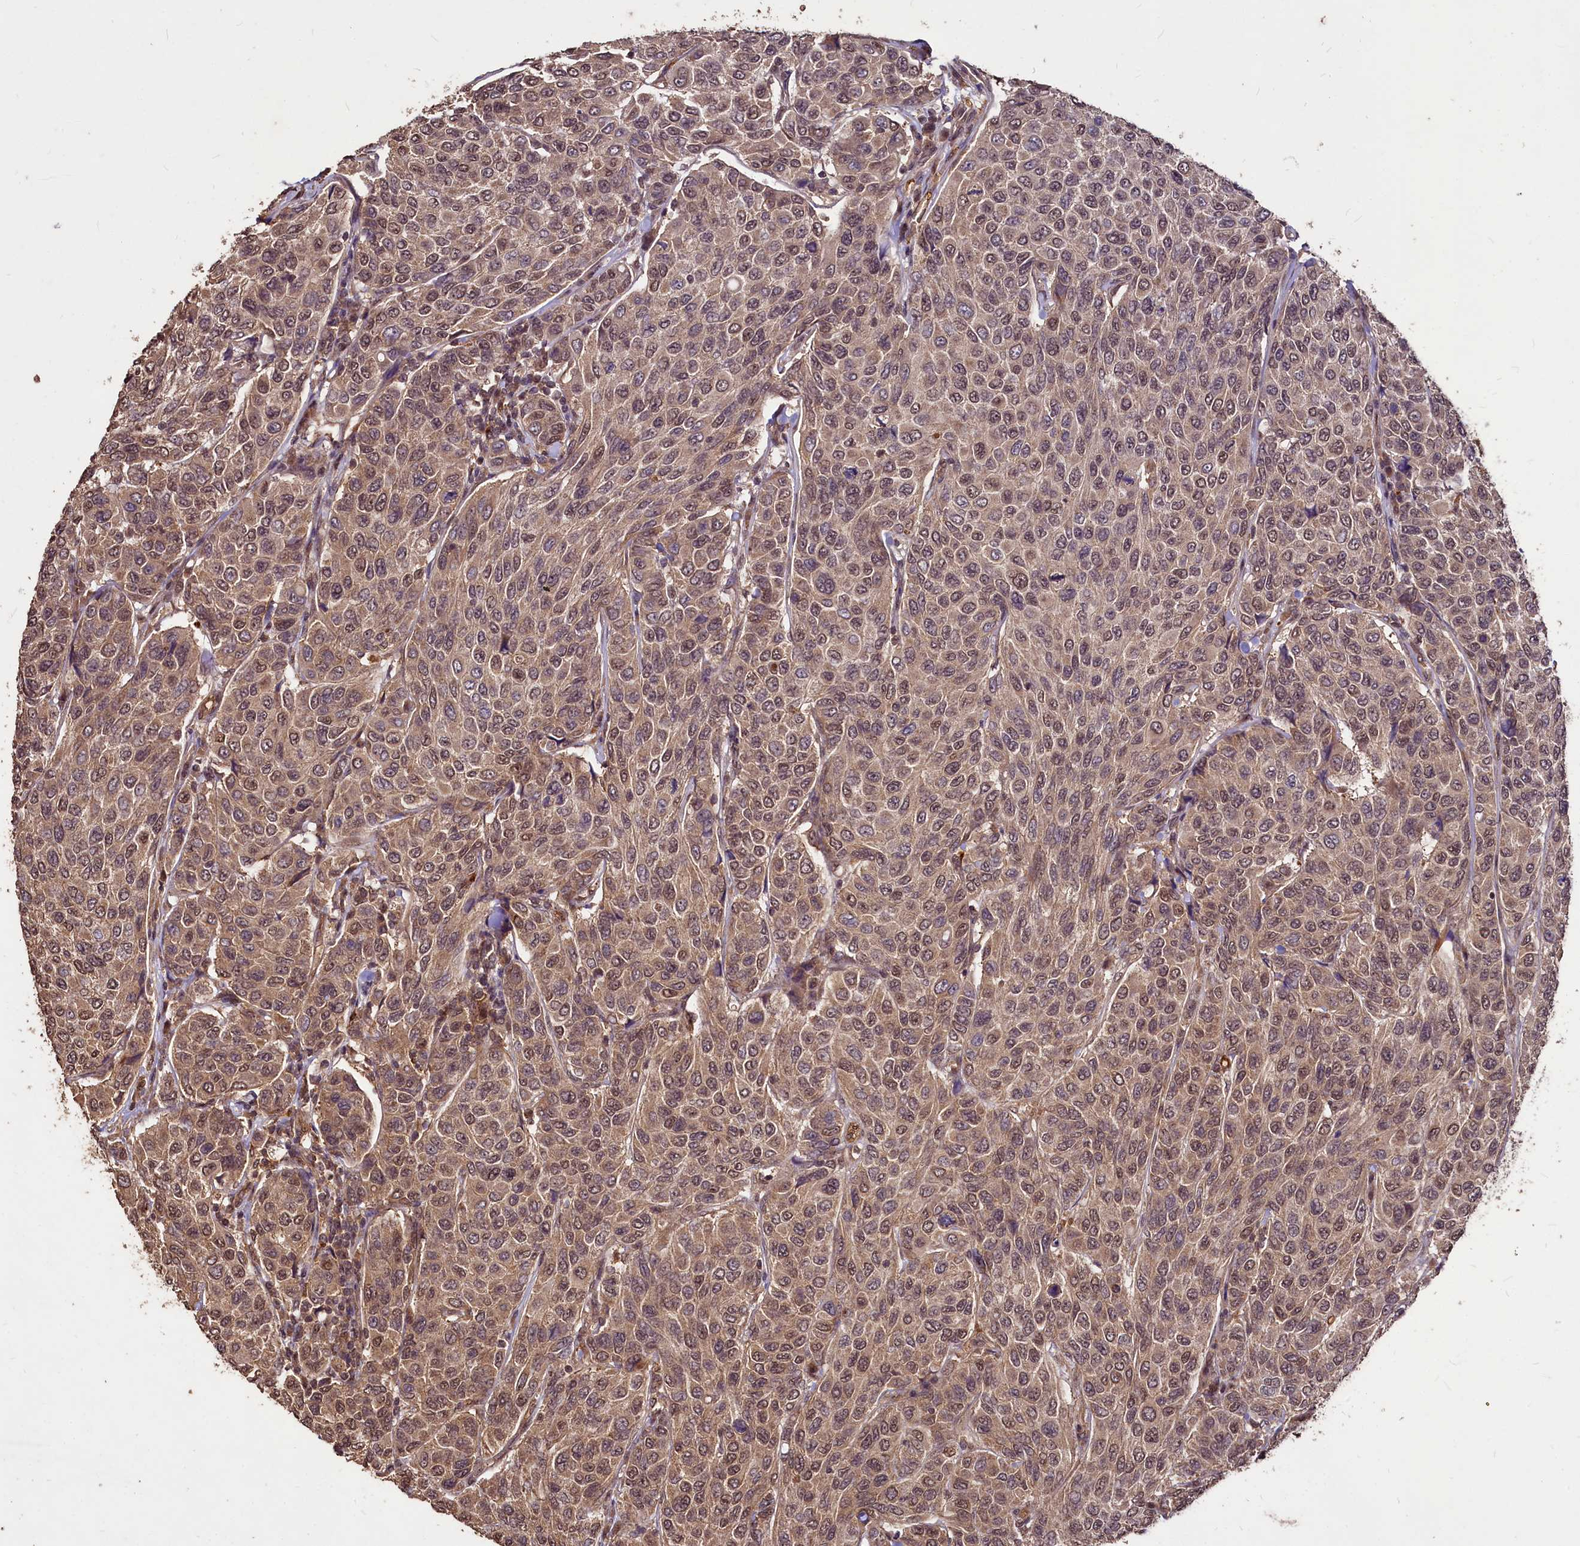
{"staining": {"intensity": "moderate", "quantity": ">75%", "location": "cytoplasmic/membranous,nuclear"}, "tissue": "breast cancer", "cell_type": "Tumor cells", "image_type": "cancer", "snomed": [{"axis": "morphology", "description": "Duct carcinoma"}, {"axis": "topography", "description": "Breast"}], "caption": "Immunohistochemical staining of infiltrating ductal carcinoma (breast) shows medium levels of moderate cytoplasmic/membranous and nuclear protein staining in about >75% of tumor cells.", "gene": "VPS51", "patient": {"sex": "female", "age": 55}}